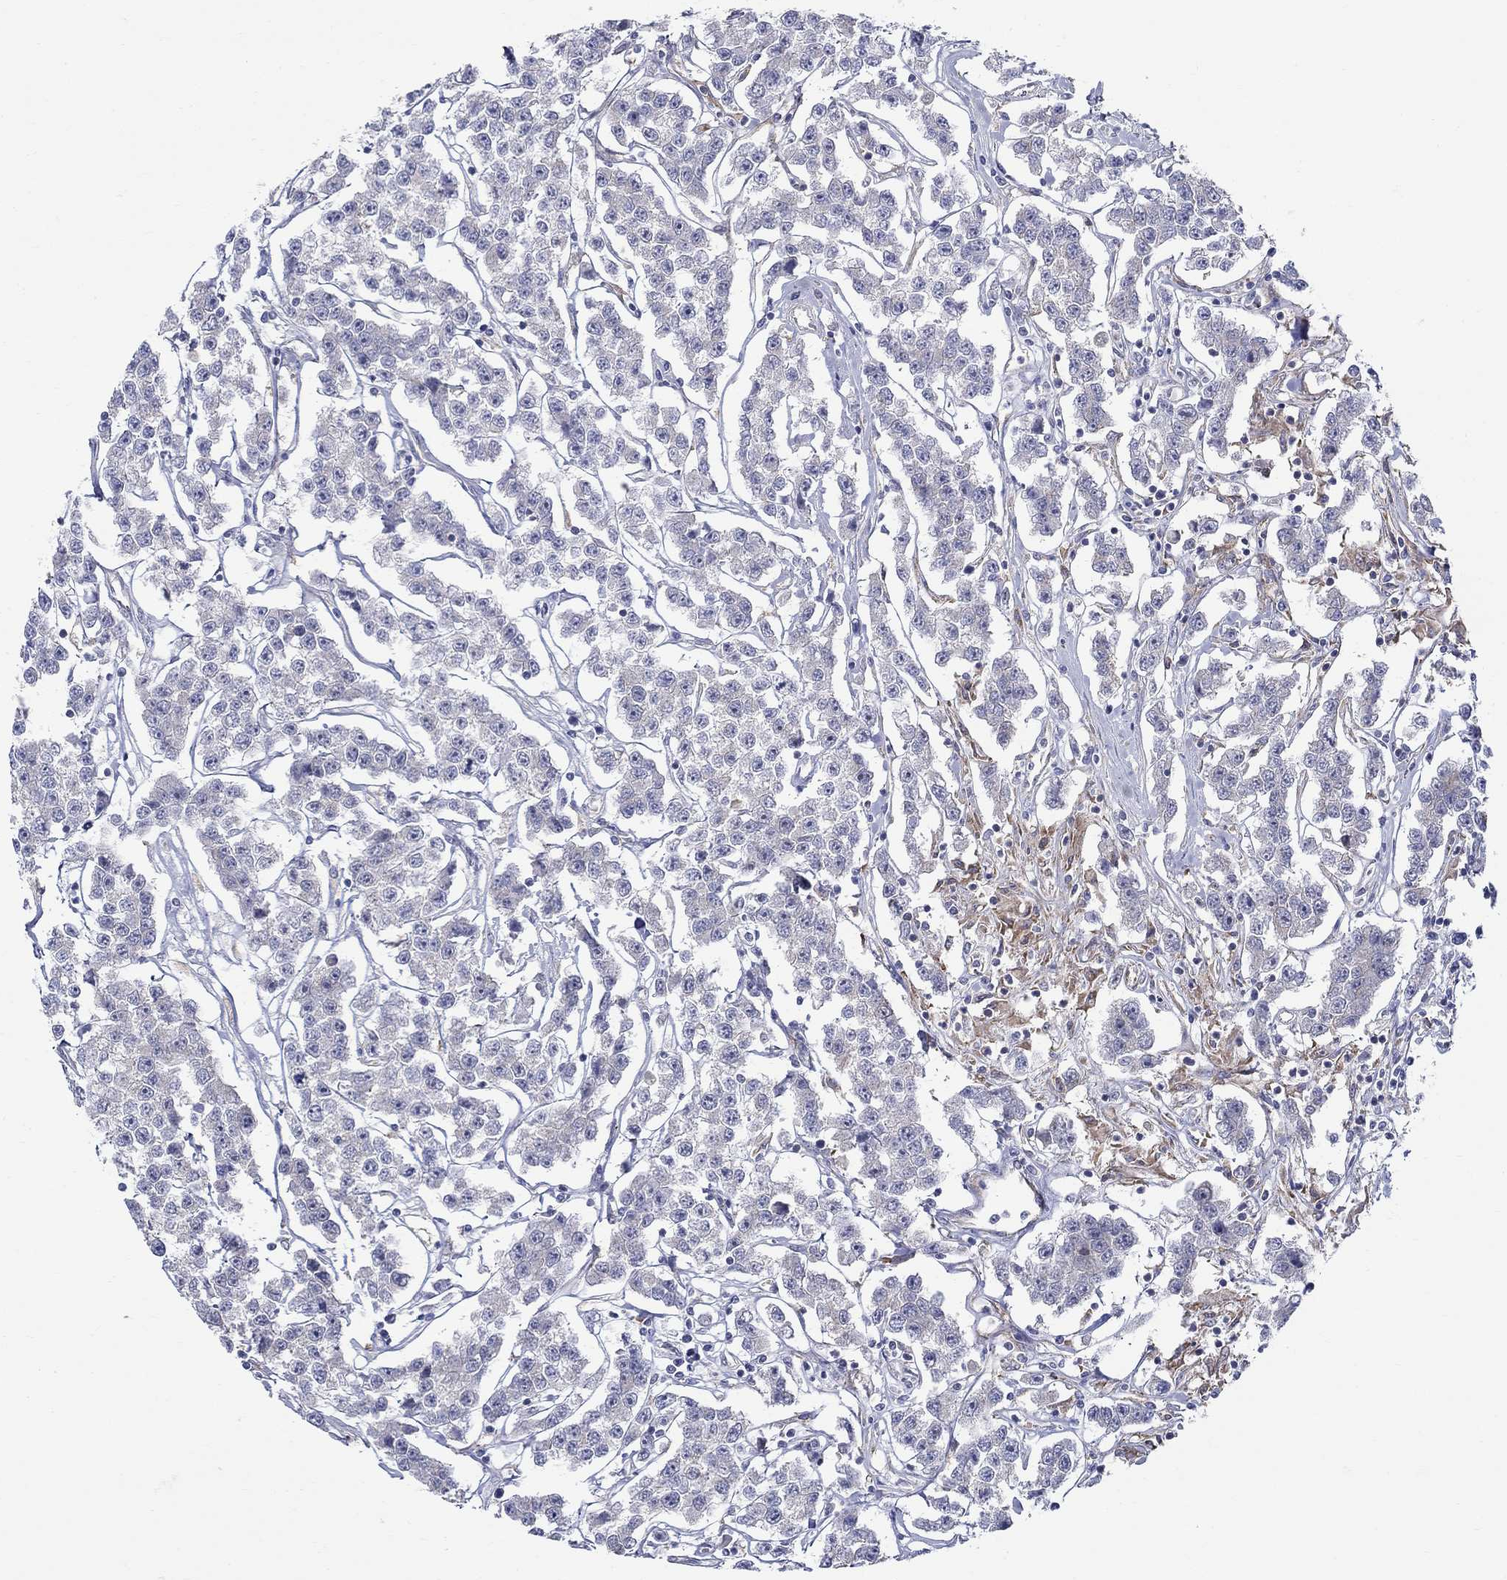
{"staining": {"intensity": "negative", "quantity": "none", "location": "none"}, "tissue": "testis cancer", "cell_type": "Tumor cells", "image_type": "cancer", "snomed": [{"axis": "morphology", "description": "Seminoma, NOS"}, {"axis": "topography", "description": "Testis"}], "caption": "Immunohistochemistry of seminoma (testis) reveals no expression in tumor cells.", "gene": "QRFPR", "patient": {"sex": "male", "age": 59}}